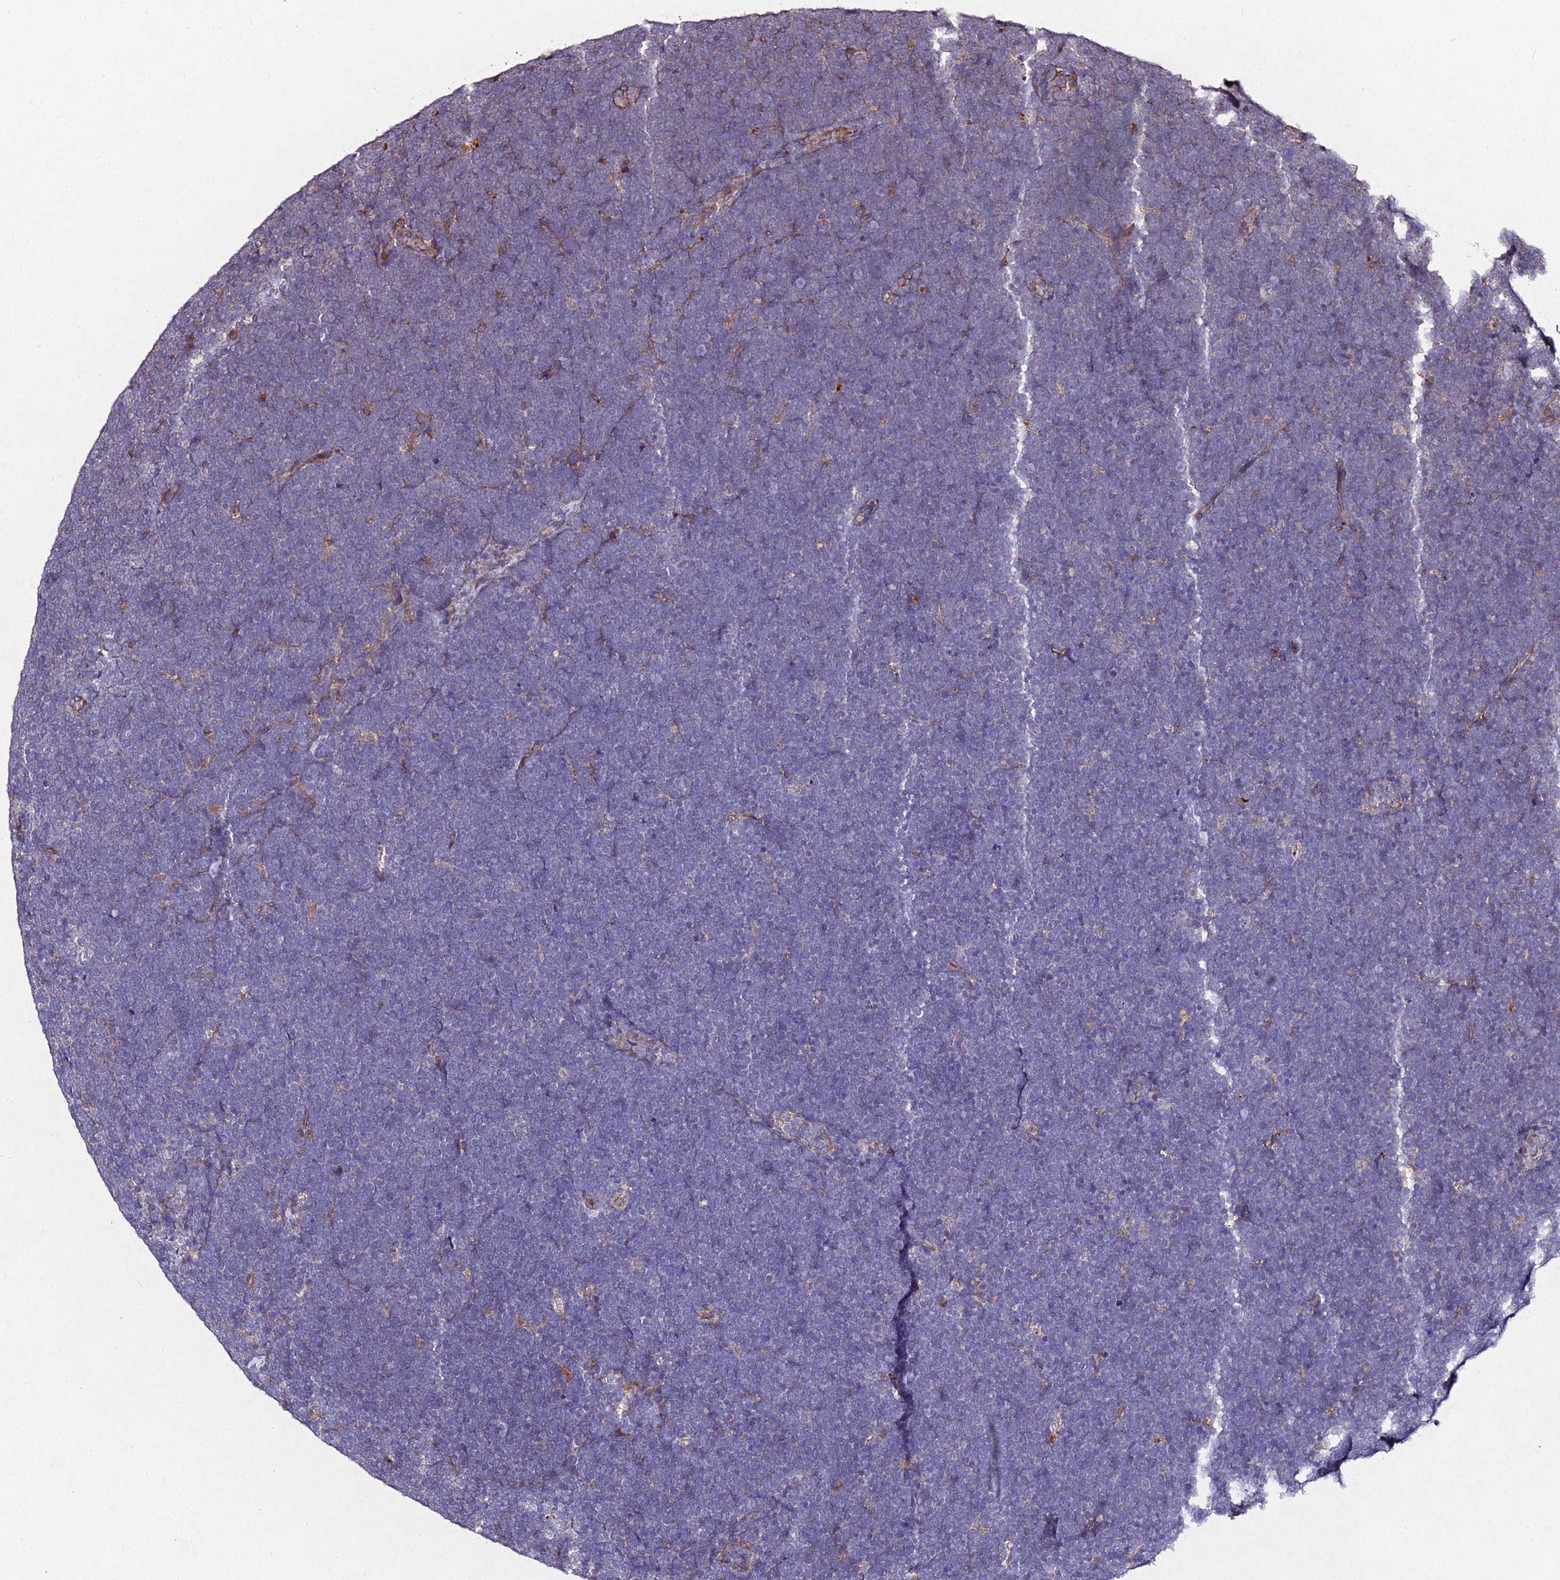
{"staining": {"intensity": "negative", "quantity": "none", "location": "none"}, "tissue": "lymphoma", "cell_type": "Tumor cells", "image_type": "cancer", "snomed": [{"axis": "morphology", "description": "Malignant lymphoma, non-Hodgkin's type, High grade"}, {"axis": "topography", "description": "Lymph node"}], "caption": "Immunohistochemistry (IHC) of lymphoma shows no positivity in tumor cells.", "gene": "AP3M2", "patient": {"sex": "male", "age": 13}}